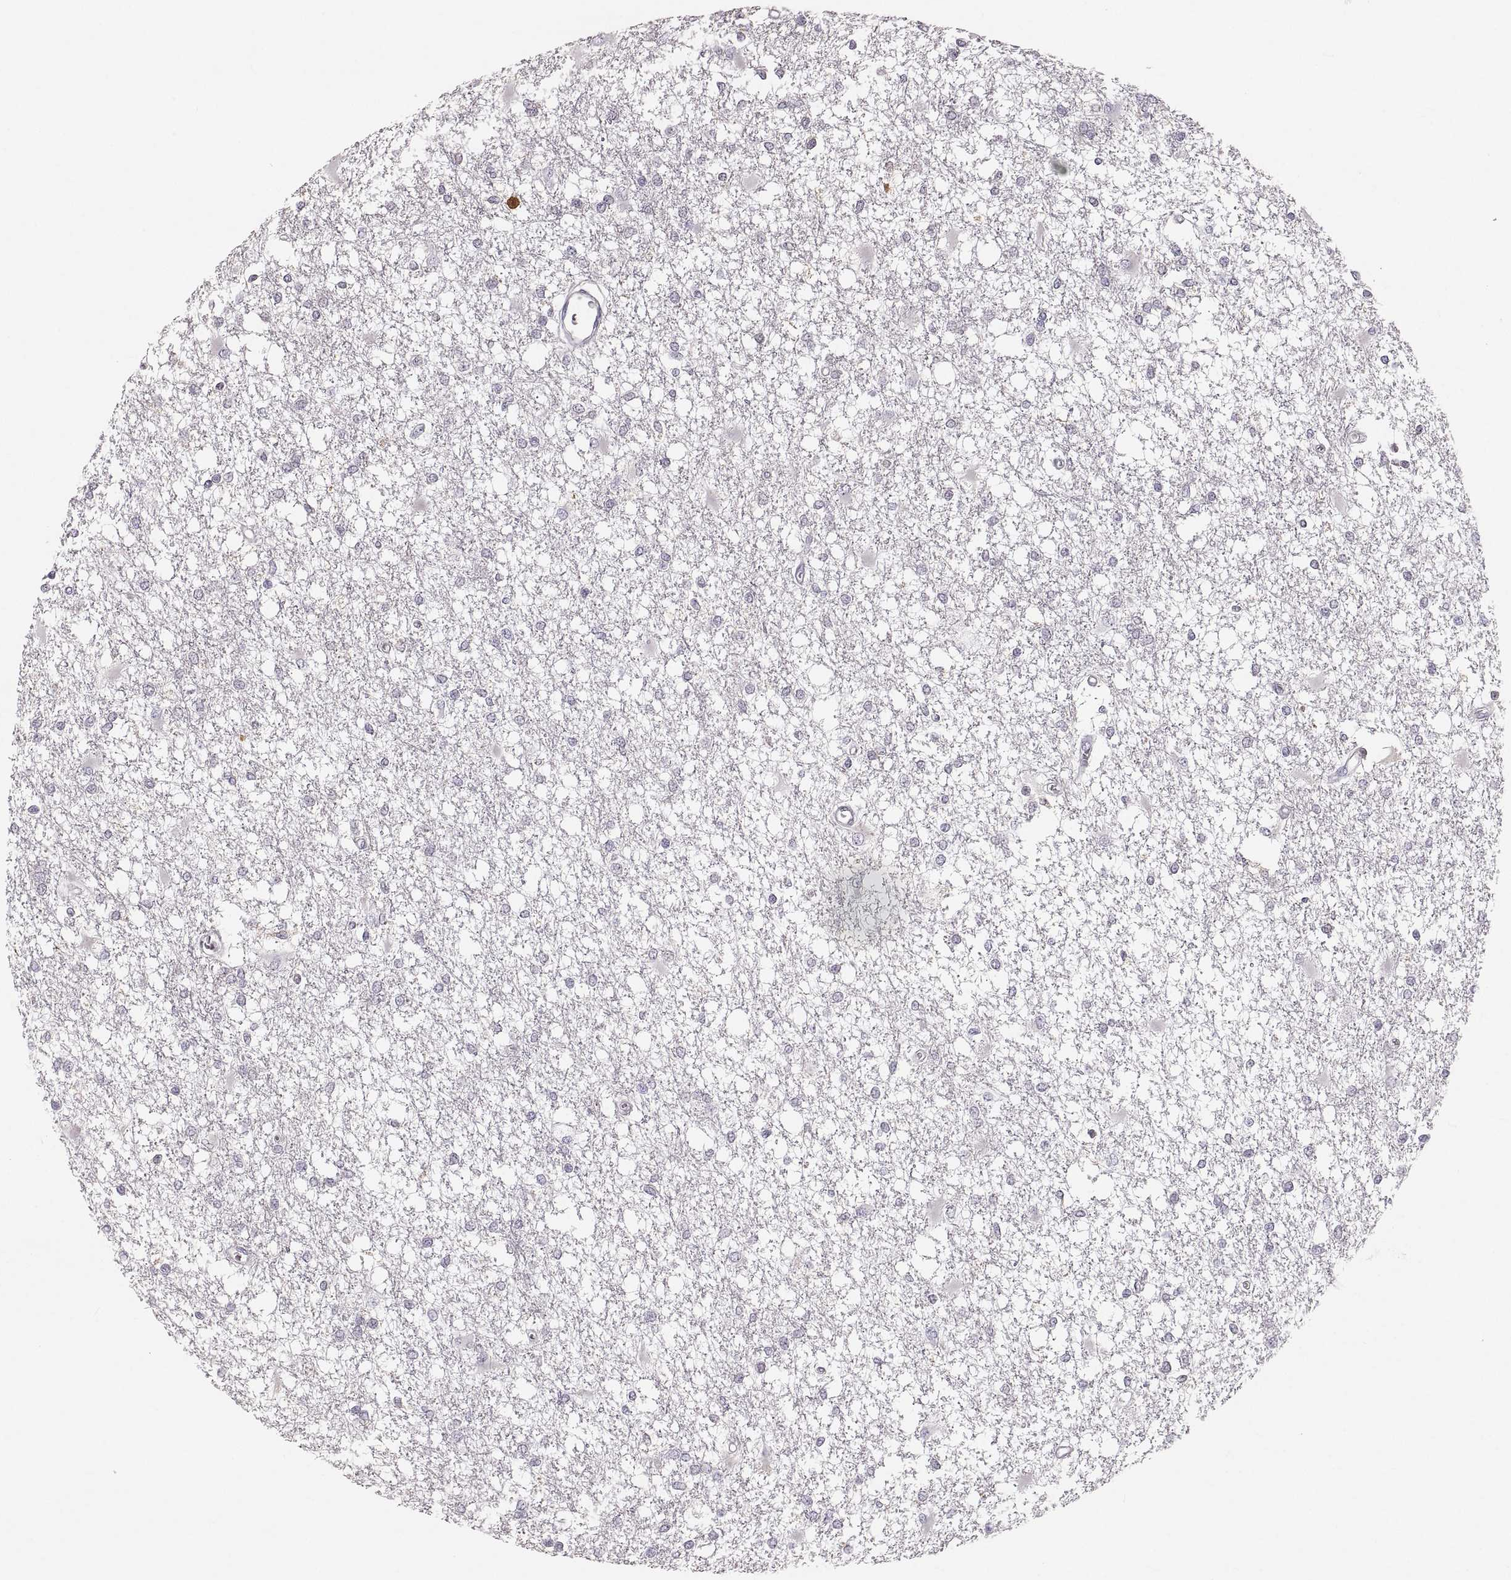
{"staining": {"intensity": "negative", "quantity": "none", "location": "none"}, "tissue": "glioma", "cell_type": "Tumor cells", "image_type": "cancer", "snomed": [{"axis": "morphology", "description": "Glioma, malignant, High grade"}, {"axis": "topography", "description": "Cerebral cortex"}], "caption": "DAB (3,3'-diaminobenzidine) immunohistochemical staining of human high-grade glioma (malignant) displays no significant positivity in tumor cells.", "gene": "RUNDC3A", "patient": {"sex": "male", "age": 79}}